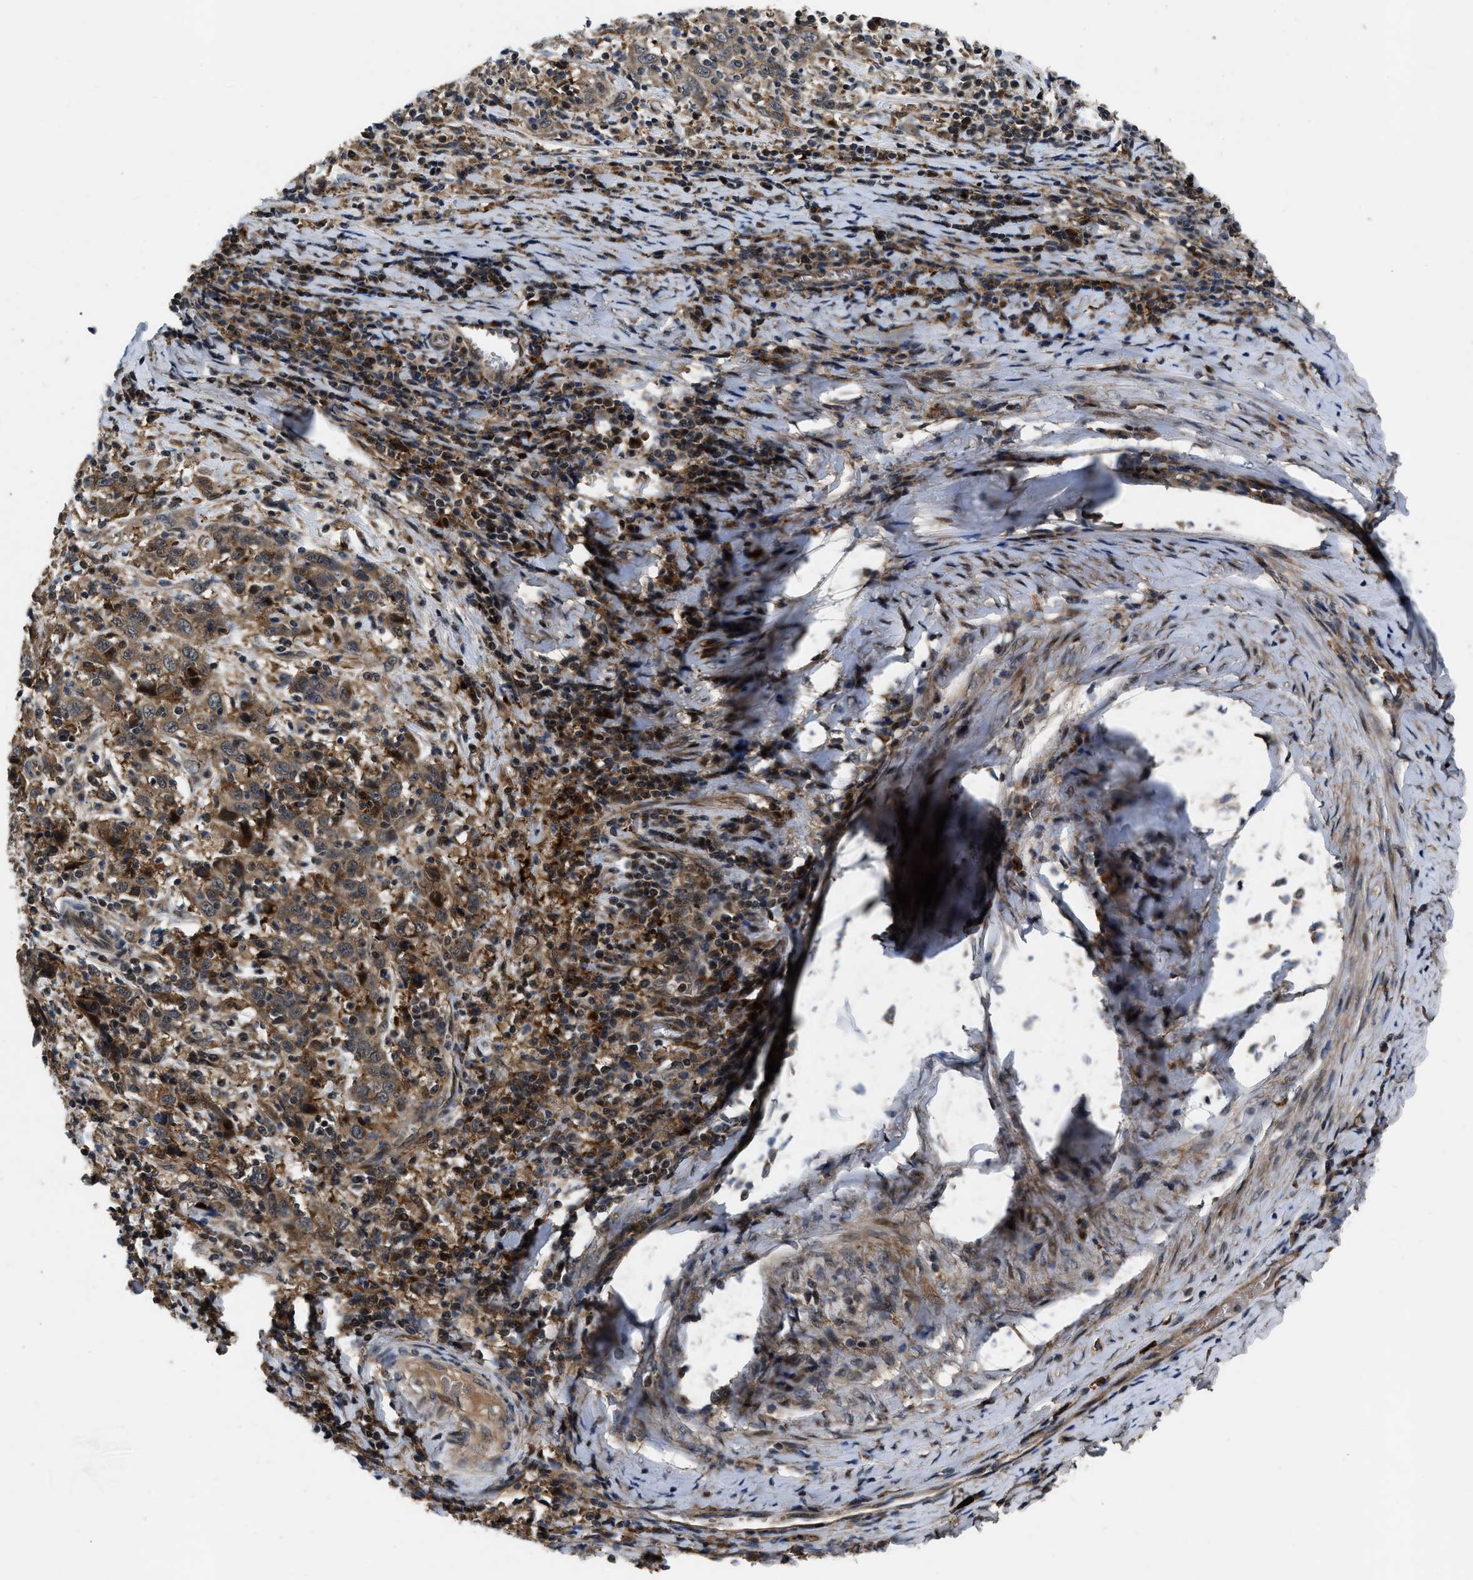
{"staining": {"intensity": "strong", "quantity": ">75%", "location": "cytoplasmic/membranous"}, "tissue": "cervical cancer", "cell_type": "Tumor cells", "image_type": "cancer", "snomed": [{"axis": "morphology", "description": "Squamous cell carcinoma, NOS"}, {"axis": "topography", "description": "Cervix"}], "caption": "Protein expression analysis of cervical cancer displays strong cytoplasmic/membranous positivity in about >75% of tumor cells.", "gene": "PPWD1", "patient": {"sex": "female", "age": 46}}